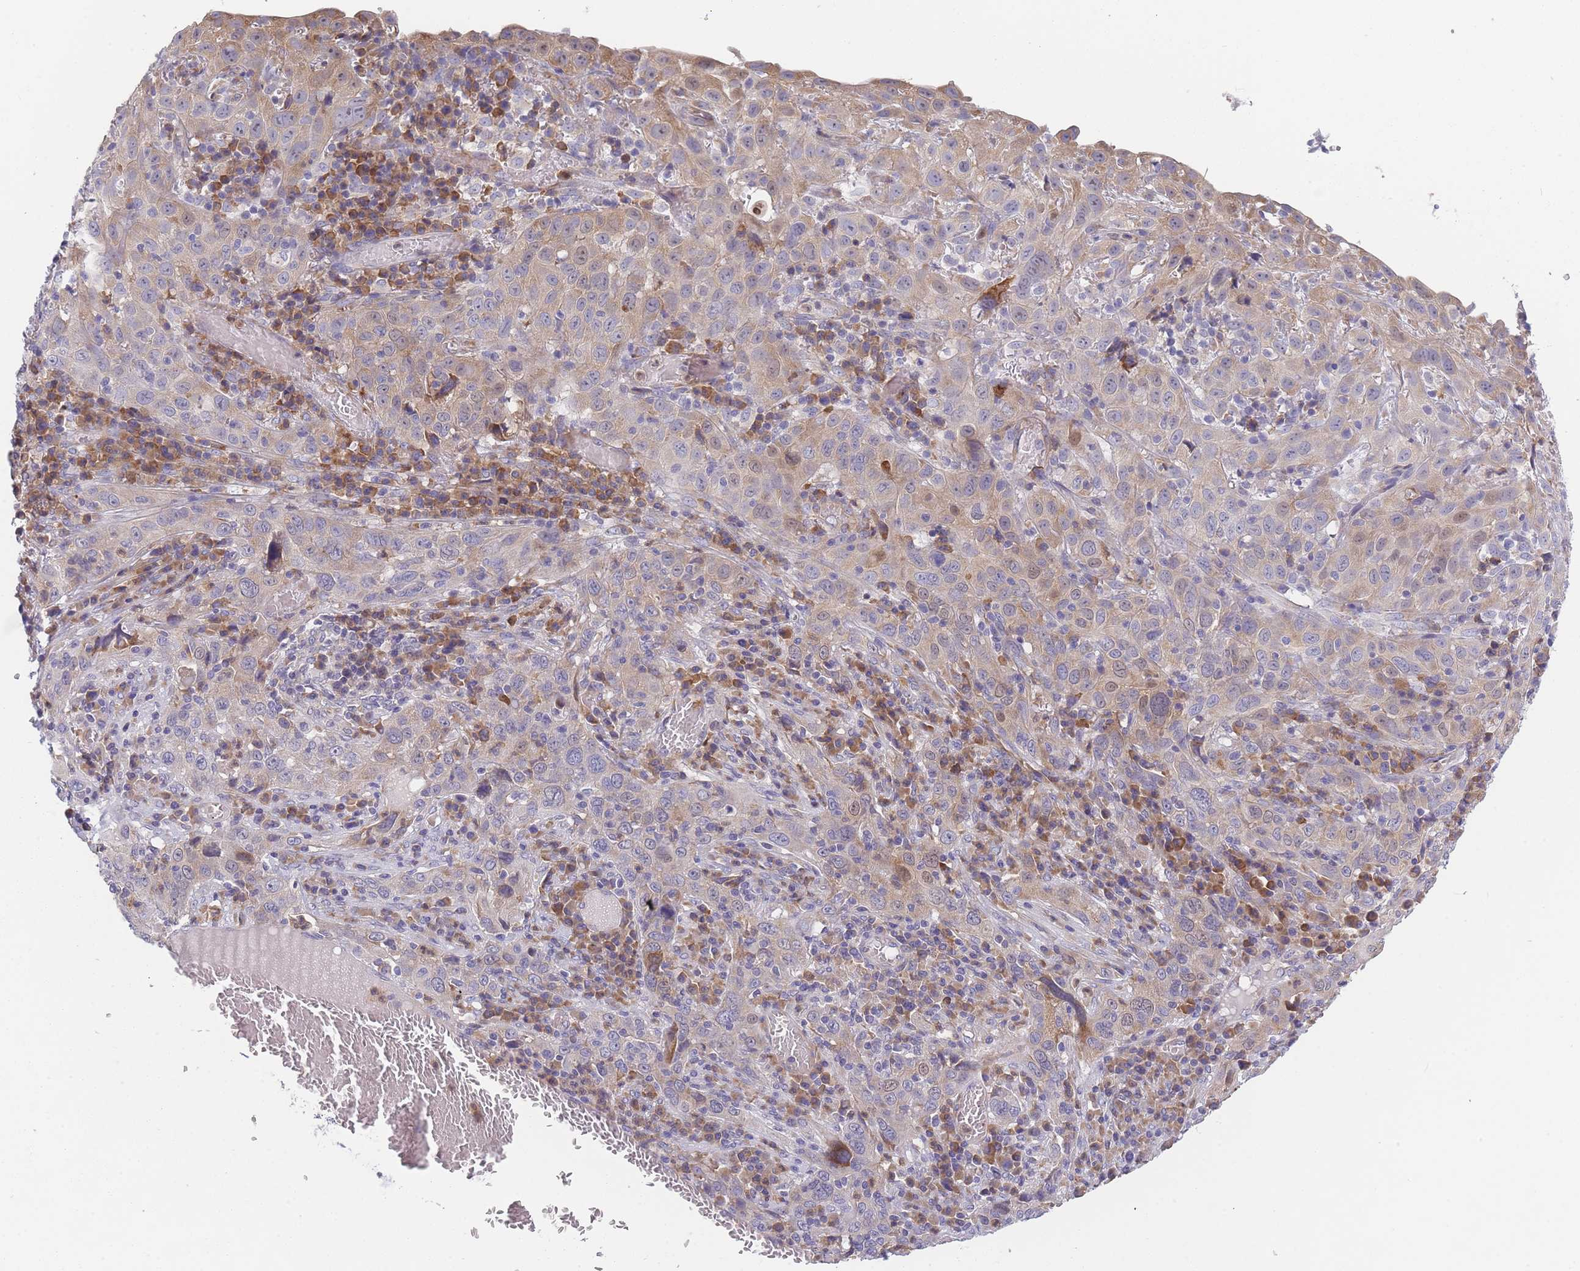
{"staining": {"intensity": "weak", "quantity": "25%-75%", "location": "cytoplasmic/membranous,nuclear"}, "tissue": "cervical cancer", "cell_type": "Tumor cells", "image_type": "cancer", "snomed": [{"axis": "morphology", "description": "Squamous cell carcinoma, NOS"}, {"axis": "topography", "description": "Cervix"}], "caption": "IHC of human cervical squamous cell carcinoma exhibits low levels of weak cytoplasmic/membranous and nuclear positivity in about 25%-75% of tumor cells.", "gene": "NDUFAF6", "patient": {"sex": "female", "age": 46}}